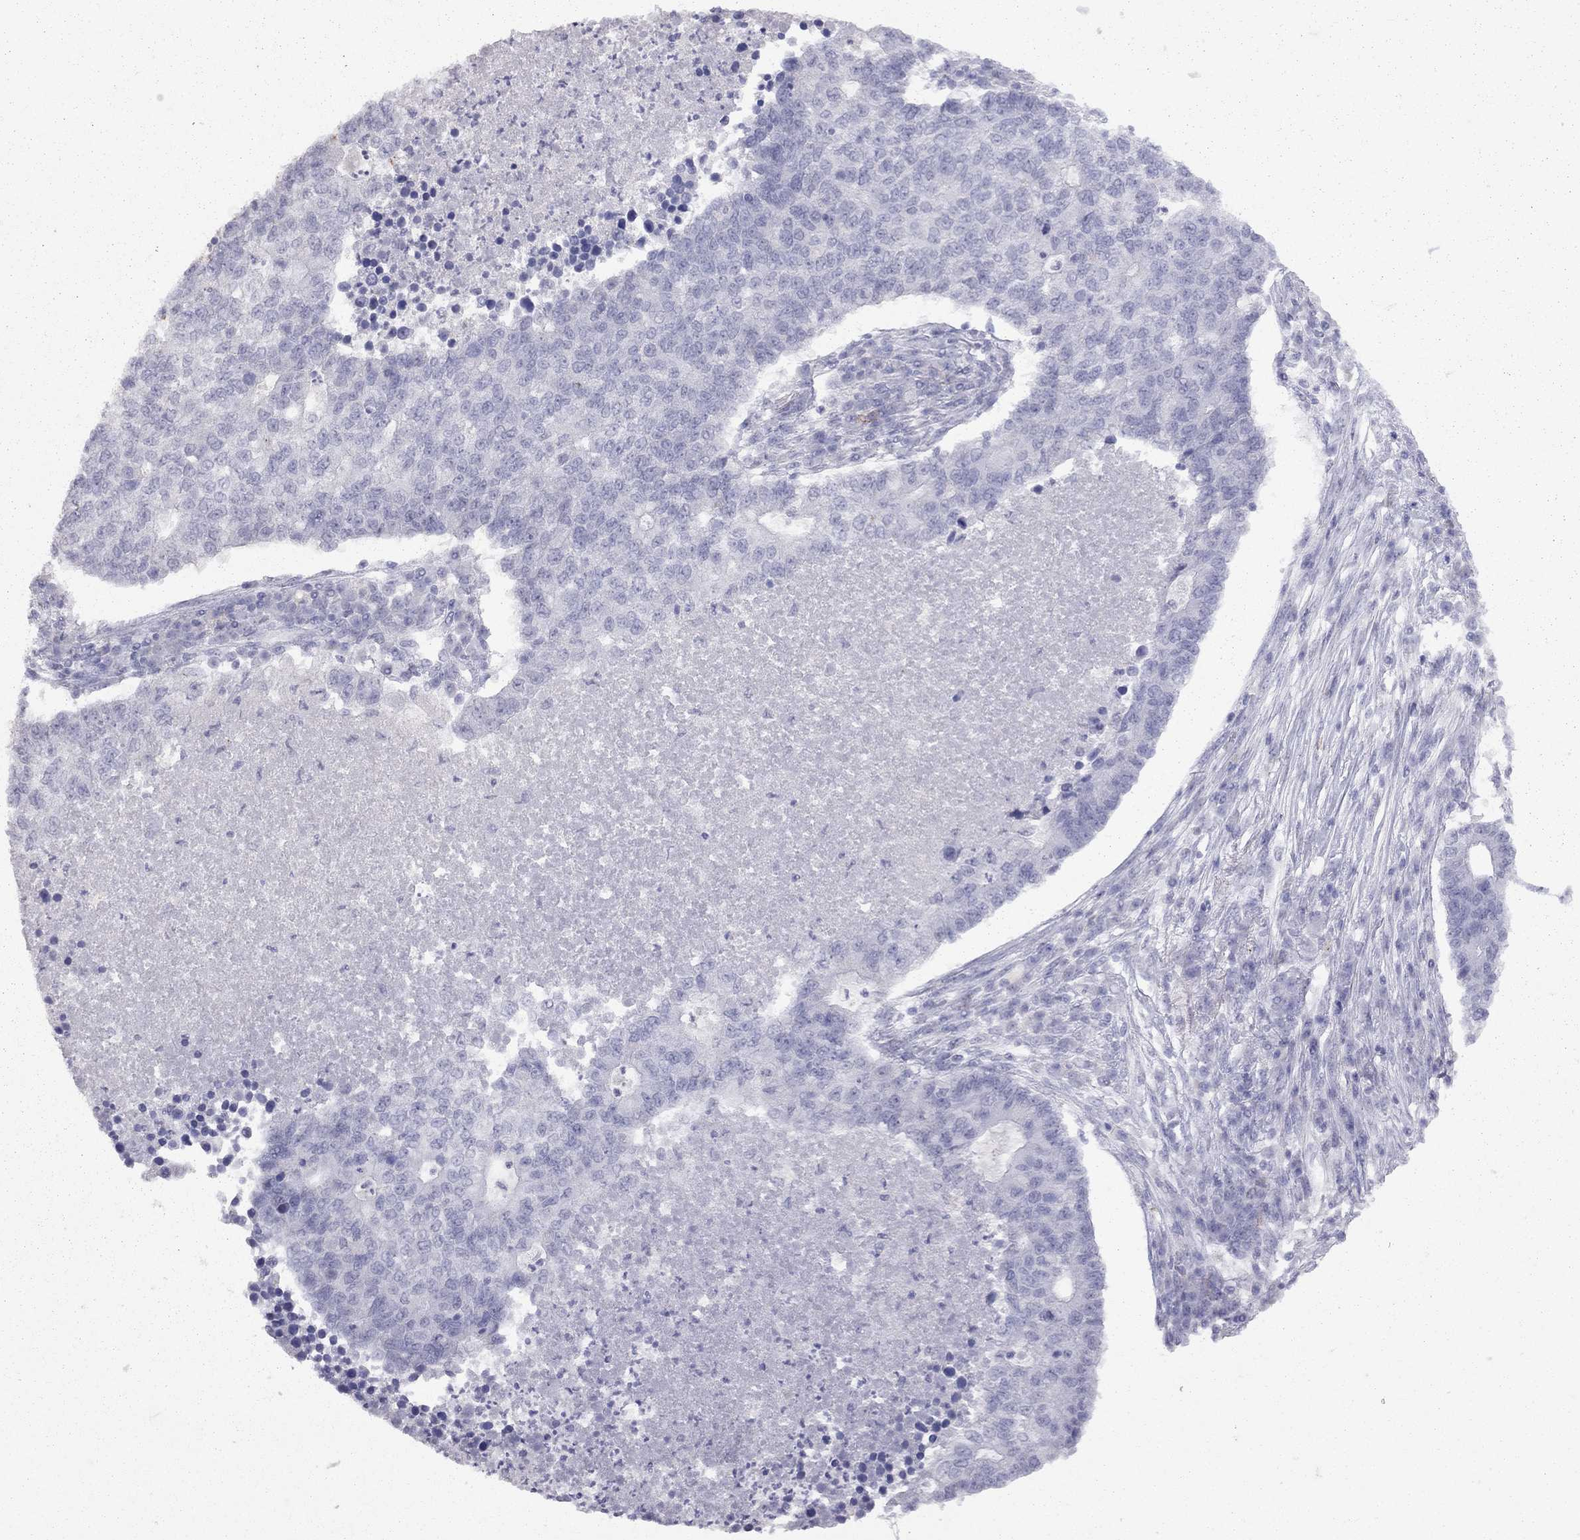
{"staining": {"intensity": "negative", "quantity": "none", "location": "none"}, "tissue": "lung cancer", "cell_type": "Tumor cells", "image_type": "cancer", "snomed": [{"axis": "morphology", "description": "Adenocarcinoma, NOS"}, {"axis": "topography", "description": "Lung"}], "caption": "High power microscopy image of an immunohistochemistry photomicrograph of adenocarcinoma (lung), revealing no significant positivity in tumor cells.", "gene": "MUC16", "patient": {"sex": "male", "age": 57}}